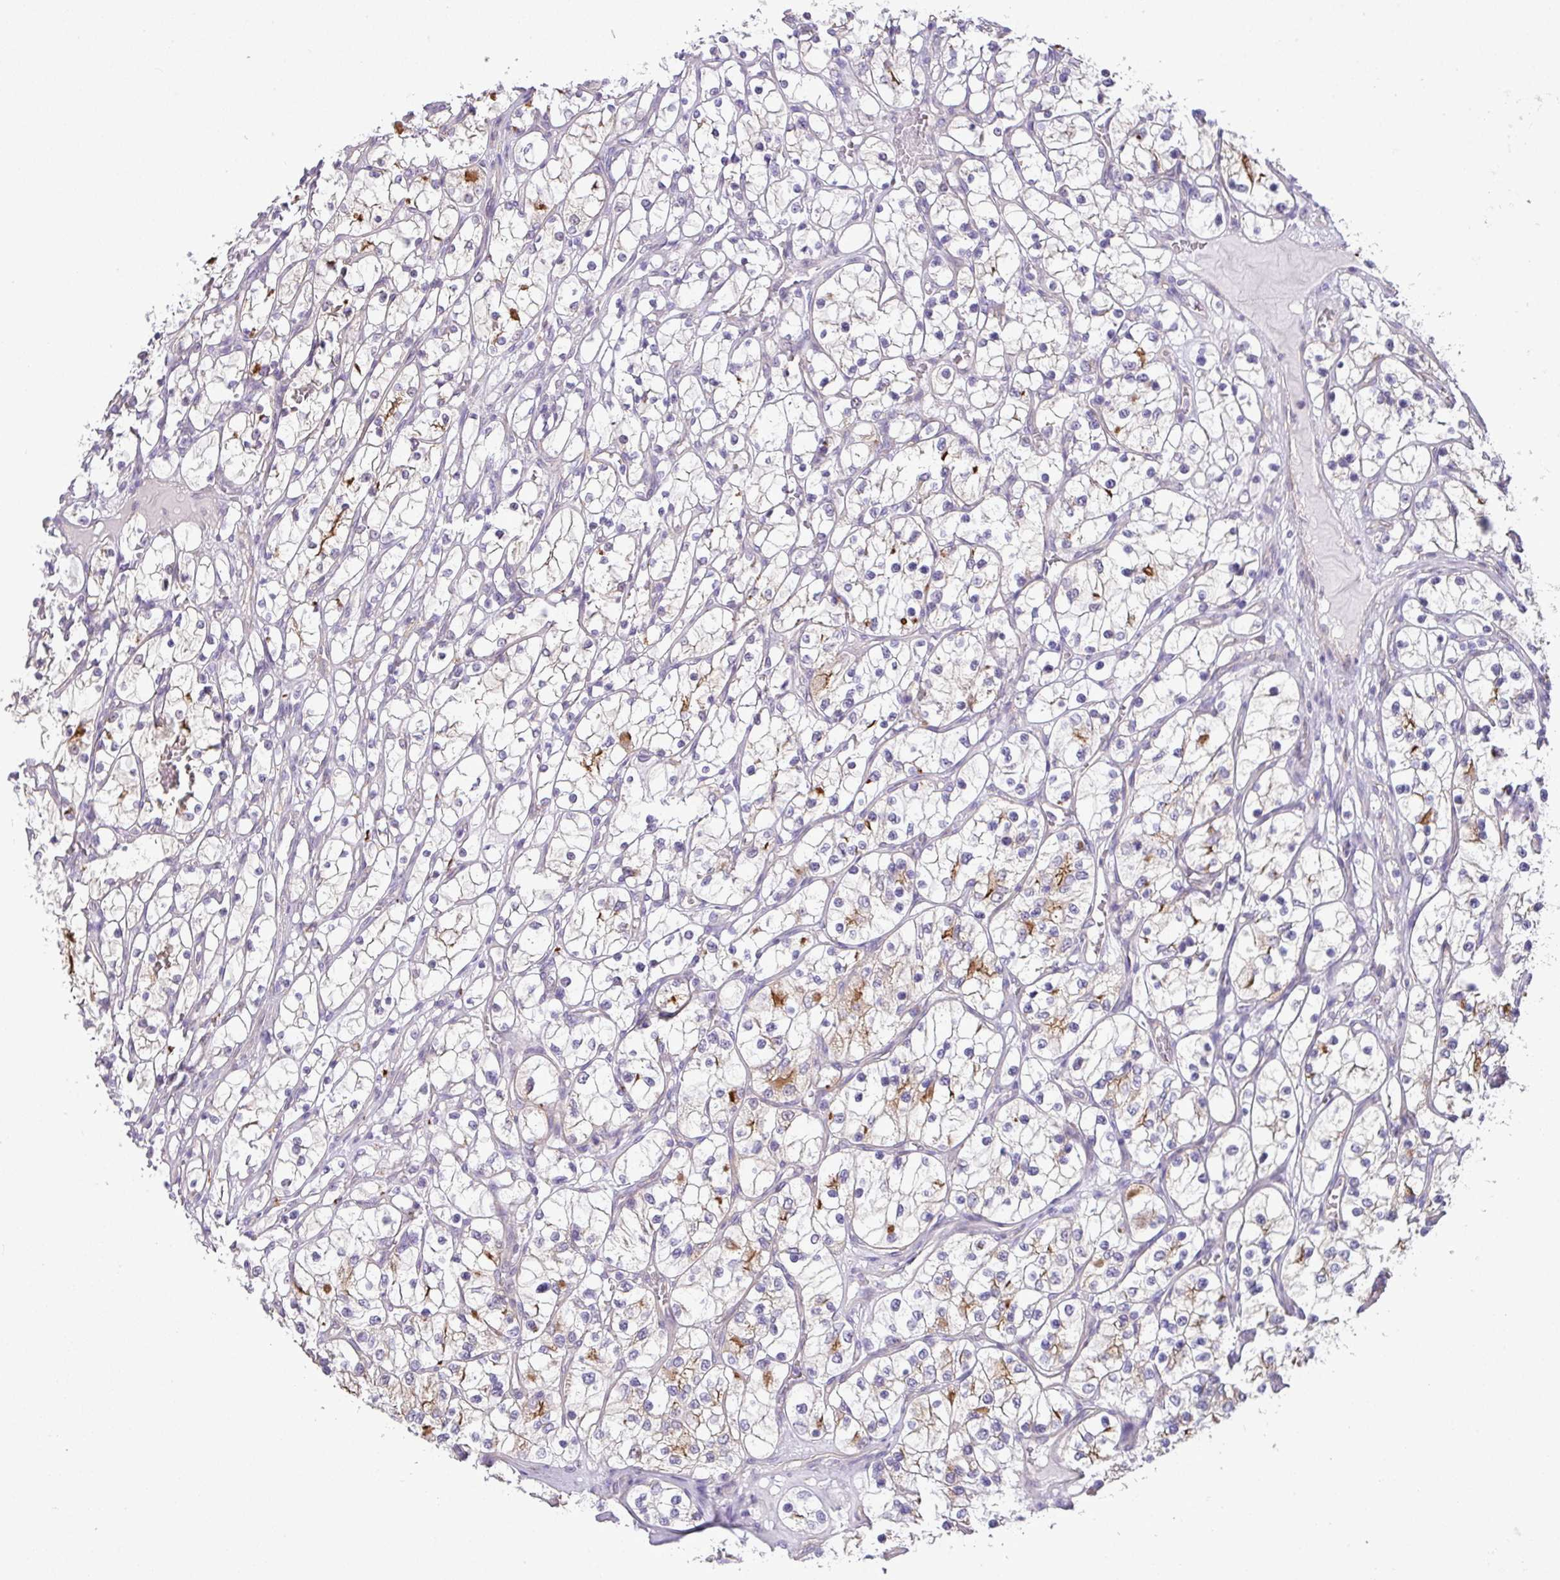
{"staining": {"intensity": "strong", "quantity": "<25%", "location": "cytoplasmic/membranous"}, "tissue": "renal cancer", "cell_type": "Tumor cells", "image_type": "cancer", "snomed": [{"axis": "morphology", "description": "Adenocarcinoma, NOS"}, {"axis": "topography", "description": "Kidney"}], "caption": "Immunohistochemistry (IHC) micrograph of neoplastic tissue: human adenocarcinoma (renal) stained using IHC displays medium levels of strong protein expression localized specifically in the cytoplasmic/membranous of tumor cells, appearing as a cytoplasmic/membranous brown color.", "gene": "MAK16", "patient": {"sex": "female", "age": 69}}